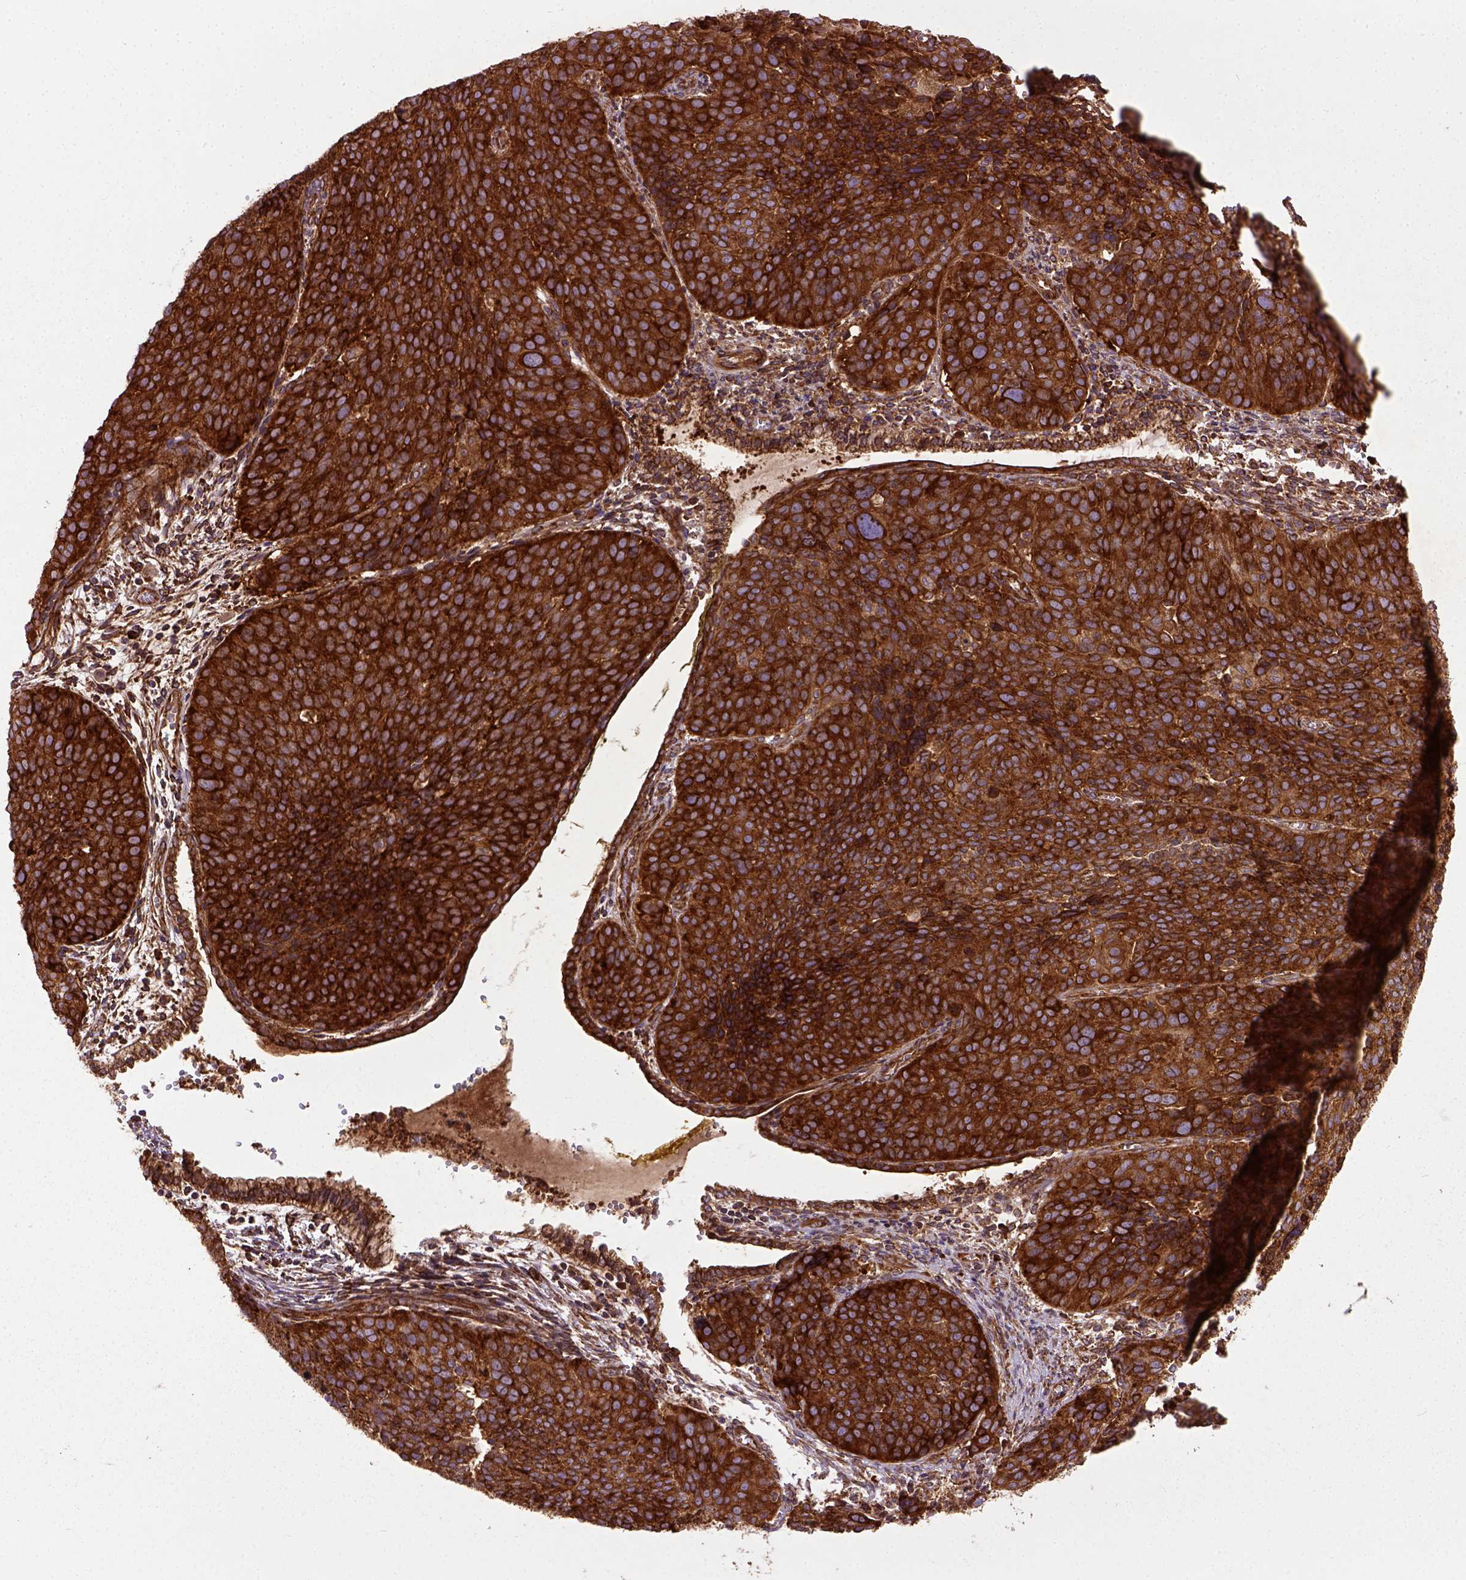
{"staining": {"intensity": "strong", "quantity": ">75%", "location": "cytoplasmic/membranous"}, "tissue": "cervical cancer", "cell_type": "Tumor cells", "image_type": "cancer", "snomed": [{"axis": "morphology", "description": "Squamous cell carcinoma, NOS"}, {"axis": "topography", "description": "Cervix"}], "caption": "Human cervical cancer stained with a brown dye reveals strong cytoplasmic/membranous positive staining in about >75% of tumor cells.", "gene": "CAPRIN1", "patient": {"sex": "female", "age": 39}}